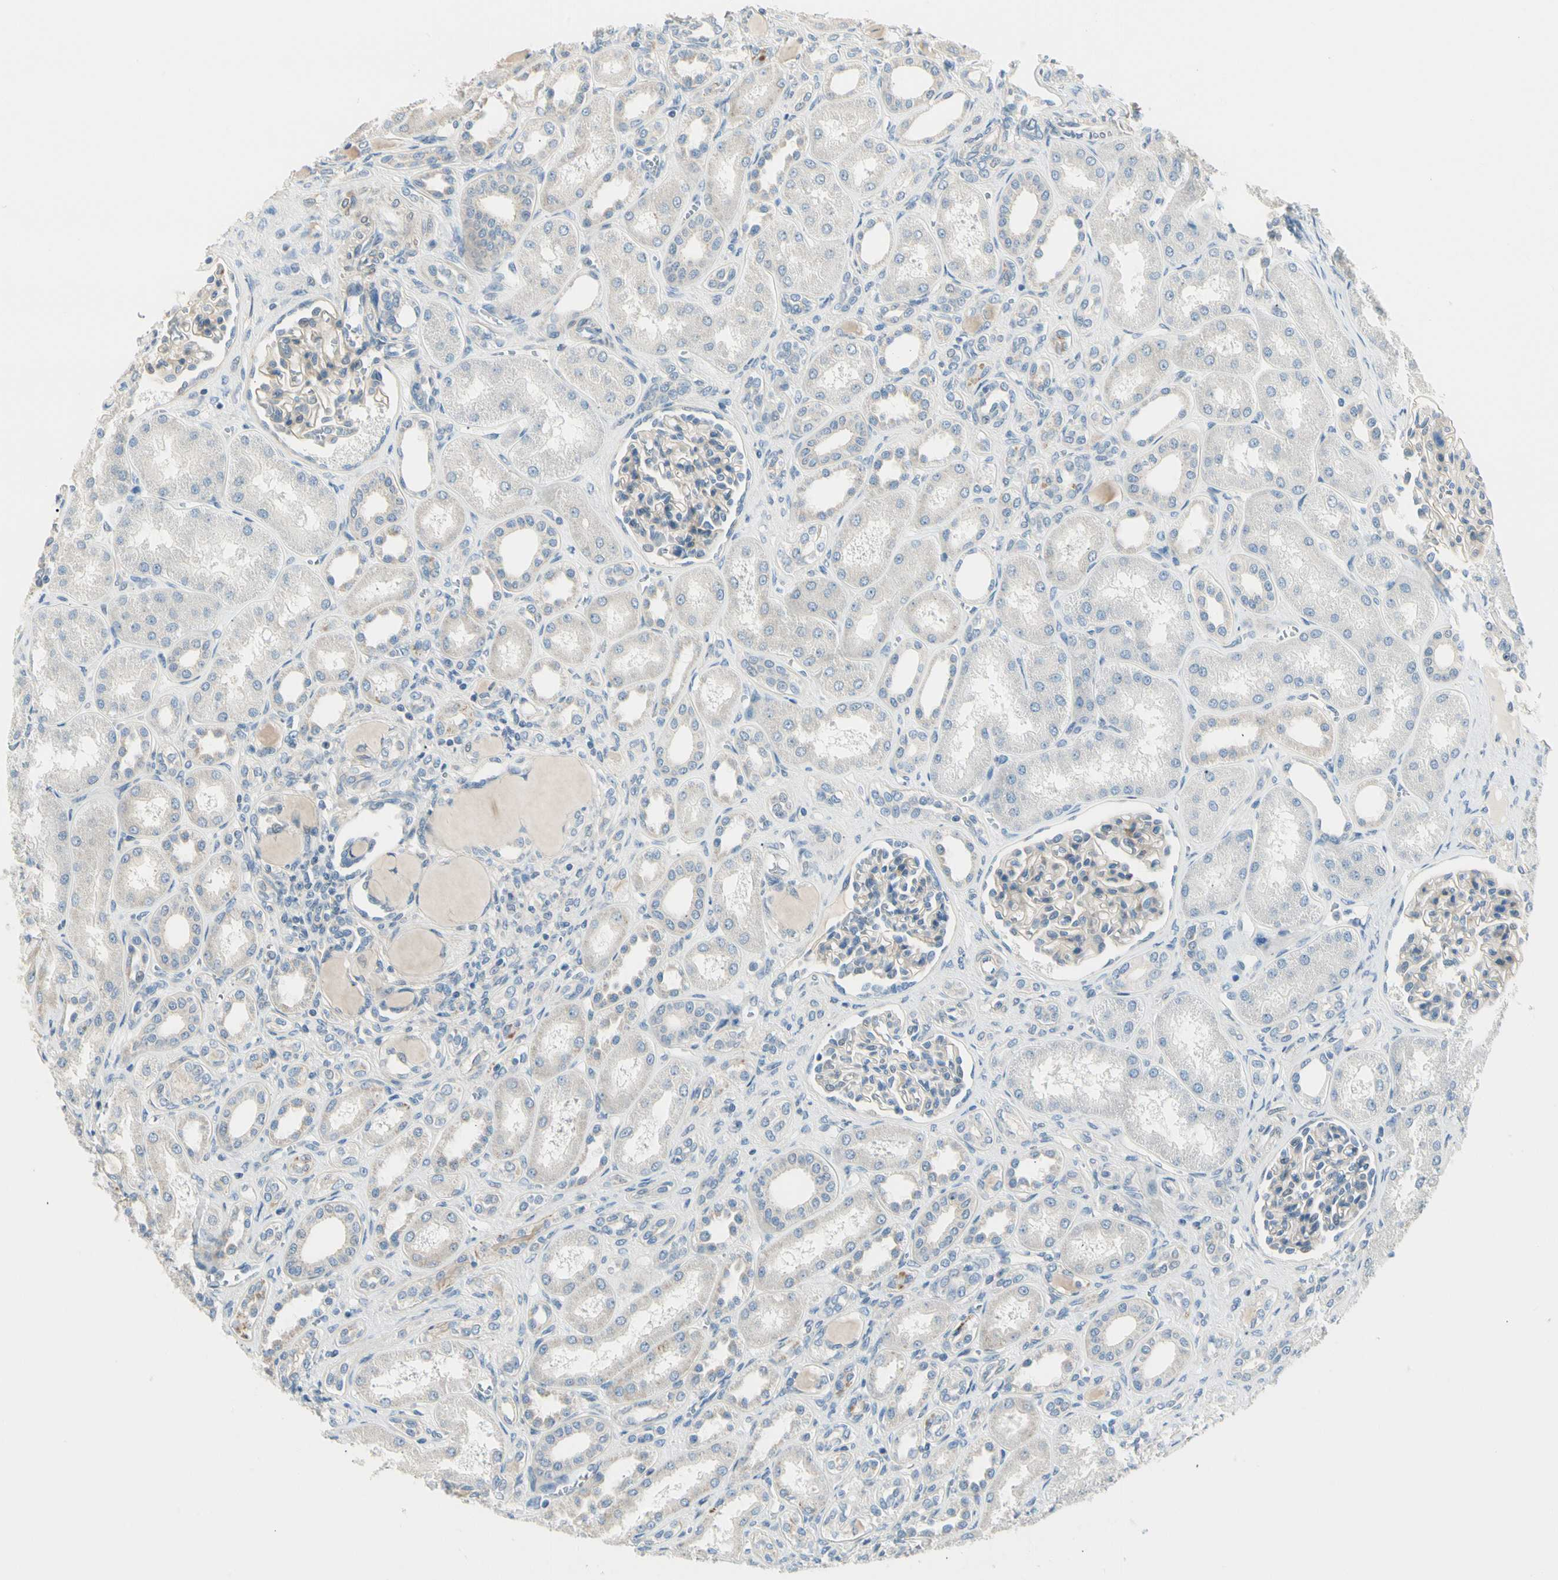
{"staining": {"intensity": "negative", "quantity": "none", "location": "none"}, "tissue": "kidney", "cell_type": "Cells in glomeruli", "image_type": "normal", "snomed": [{"axis": "morphology", "description": "Normal tissue, NOS"}, {"axis": "topography", "description": "Kidney"}], "caption": "An immunohistochemistry photomicrograph of normal kidney is shown. There is no staining in cells in glomeruli of kidney.", "gene": "ADGRA3", "patient": {"sex": "male", "age": 7}}